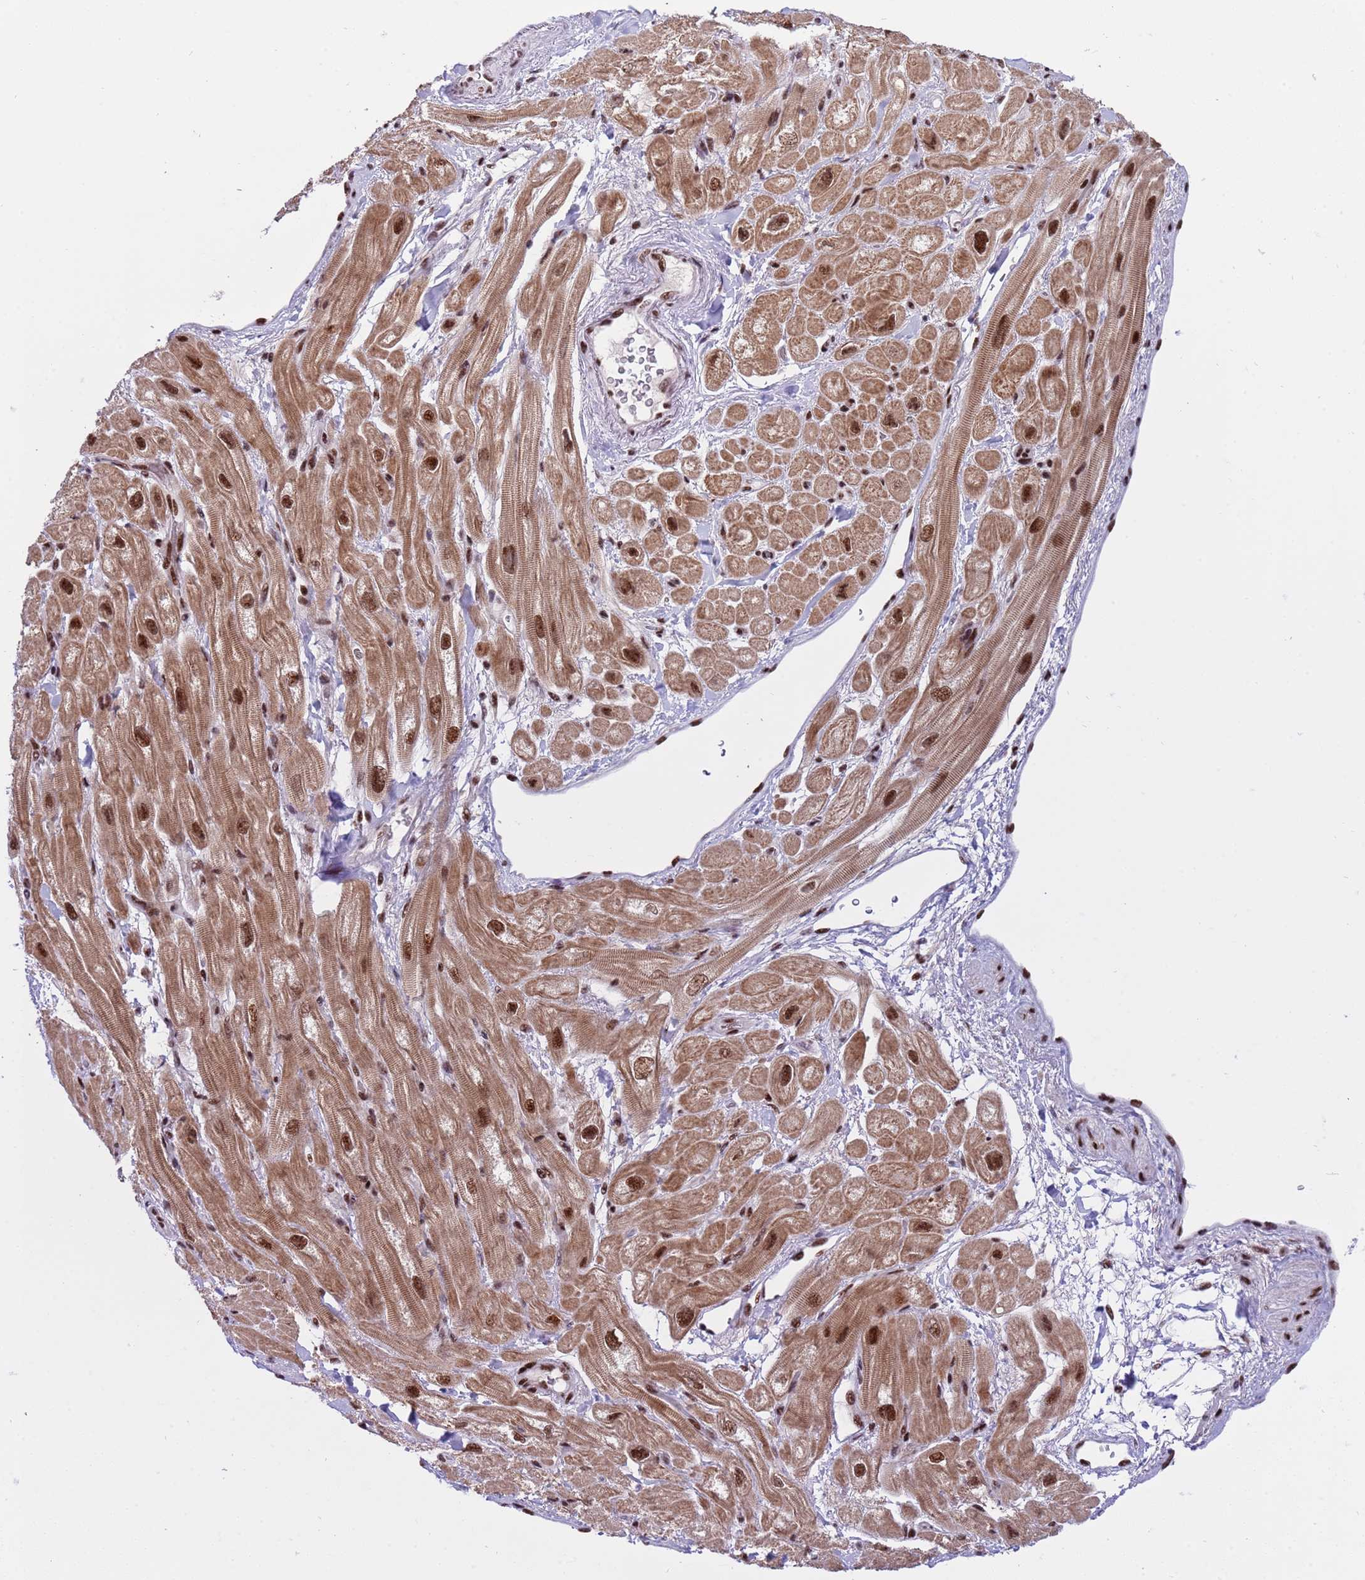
{"staining": {"intensity": "strong", "quantity": "25%-75%", "location": "cytoplasmic/membranous,nuclear"}, "tissue": "heart muscle", "cell_type": "Cardiomyocytes", "image_type": "normal", "snomed": [{"axis": "morphology", "description": "Normal tissue, NOS"}, {"axis": "topography", "description": "Heart"}], "caption": "IHC histopathology image of benign heart muscle stained for a protein (brown), which demonstrates high levels of strong cytoplasmic/membranous,nuclear staining in approximately 25%-75% of cardiomyocytes.", "gene": "THOC2", "patient": {"sex": "male", "age": 65}}